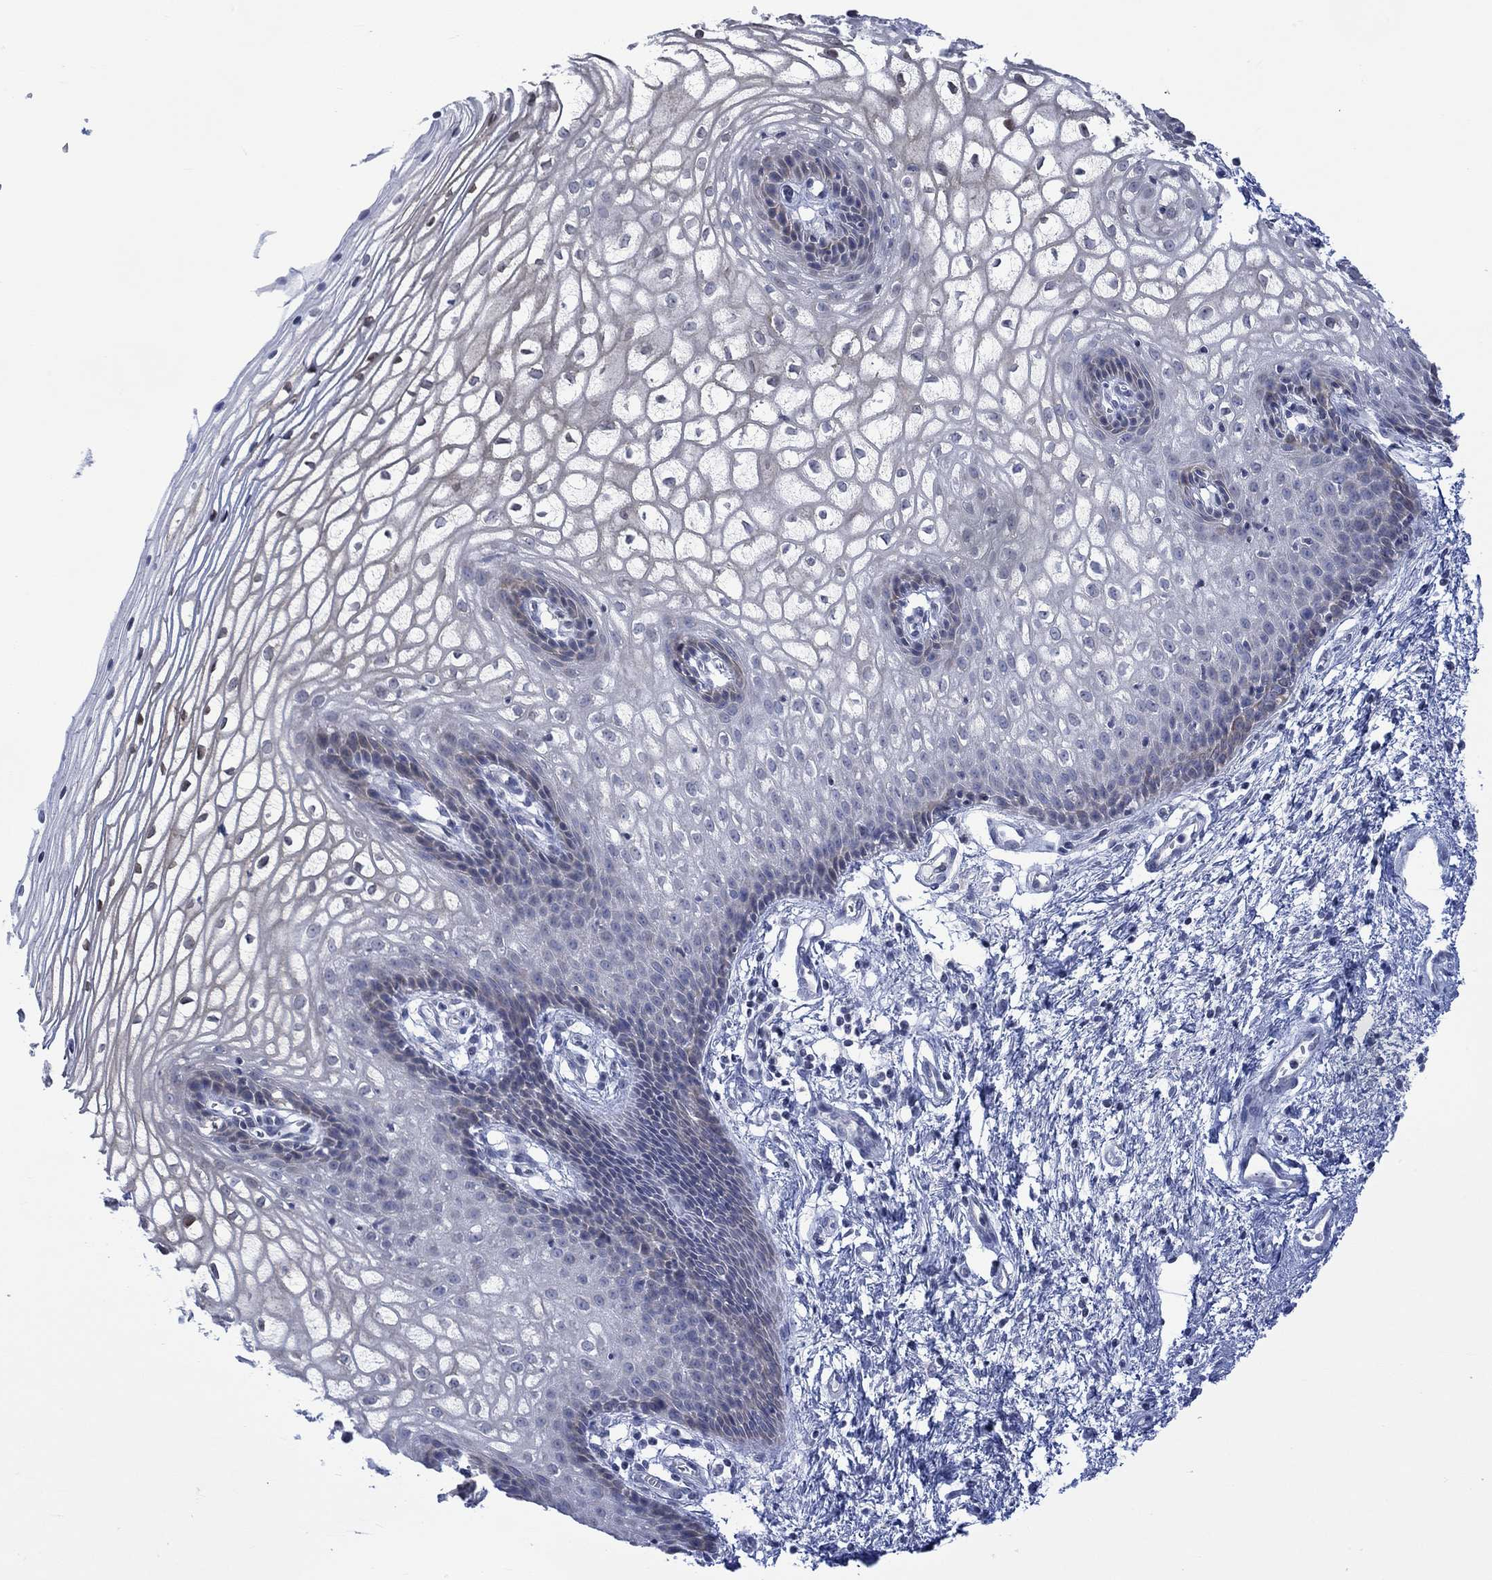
{"staining": {"intensity": "negative", "quantity": "none", "location": "none"}, "tissue": "vagina", "cell_type": "Squamous epithelial cells", "image_type": "normal", "snomed": [{"axis": "morphology", "description": "Normal tissue, NOS"}, {"axis": "topography", "description": "Vagina"}], "caption": "DAB immunohistochemical staining of benign vagina reveals no significant expression in squamous epithelial cells.", "gene": "DCX", "patient": {"sex": "female", "age": 34}}